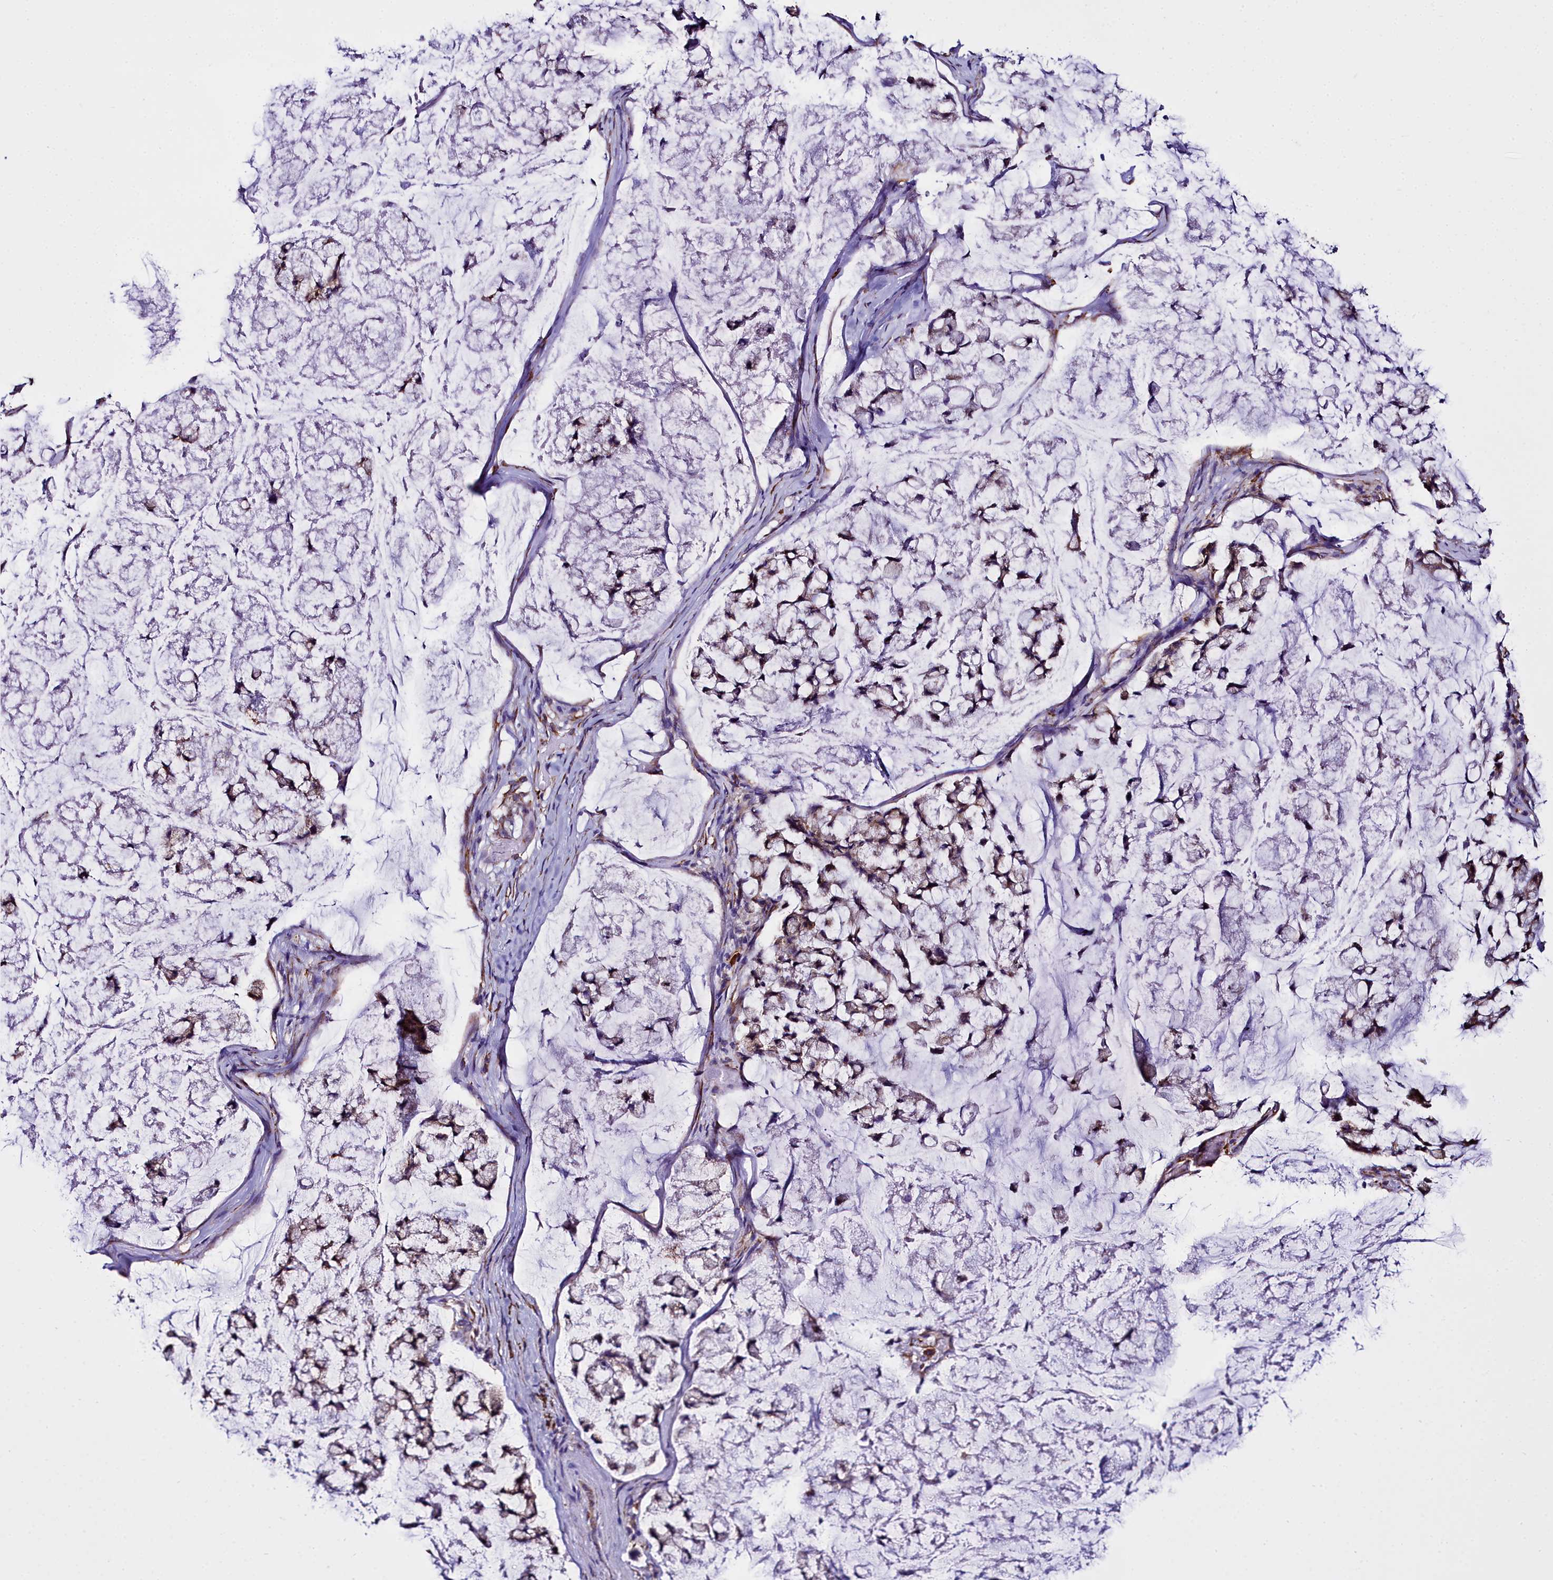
{"staining": {"intensity": "moderate", "quantity": "25%-75%", "location": "cytoplasmic/membranous"}, "tissue": "stomach cancer", "cell_type": "Tumor cells", "image_type": "cancer", "snomed": [{"axis": "morphology", "description": "Adenocarcinoma, NOS"}, {"axis": "topography", "description": "Stomach, lower"}], "caption": "Approximately 25%-75% of tumor cells in stomach cancer show moderate cytoplasmic/membranous protein positivity as visualized by brown immunohistochemical staining.", "gene": "TXNDC5", "patient": {"sex": "male", "age": 67}}